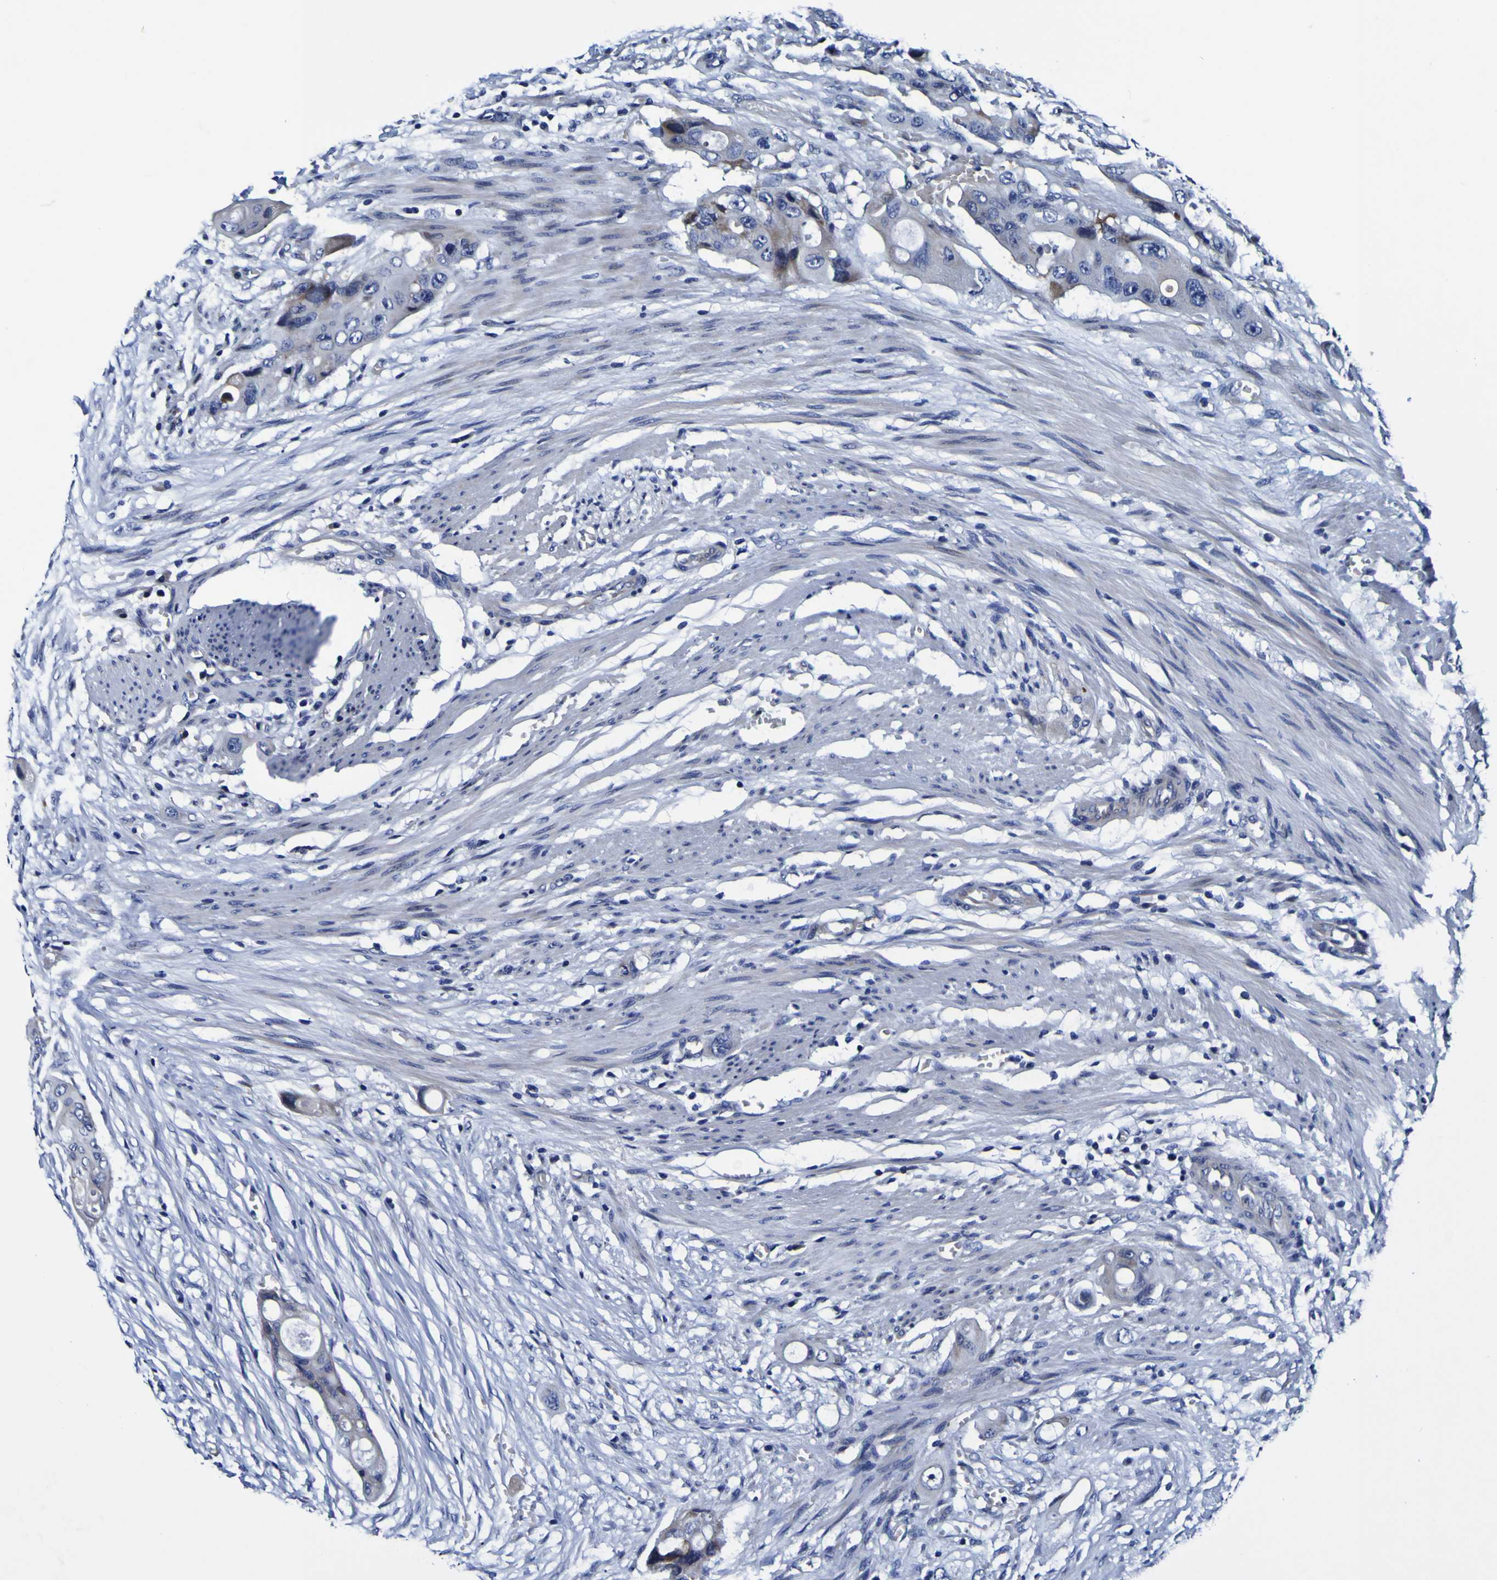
{"staining": {"intensity": "weak", "quantity": "<25%", "location": "cytoplasmic/membranous"}, "tissue": "colorectal cancer", "cell_type": "Tumor cells", "image_type": "cancer", "snomed": [{"axis": "morphology", "description": "Adenocarcinoma, NOS"}, {"axis": "topography", "description": "Colon"}], "caption": "There is no significant staining in tumor cells of colorectal cancer (adenocarcinoma). (DAB (3,3'-diaminobenzidine) immunohistochemistry, high magnification).", "gene": "PDLIM4", "patient": {"sex": "female", "age": 57}}